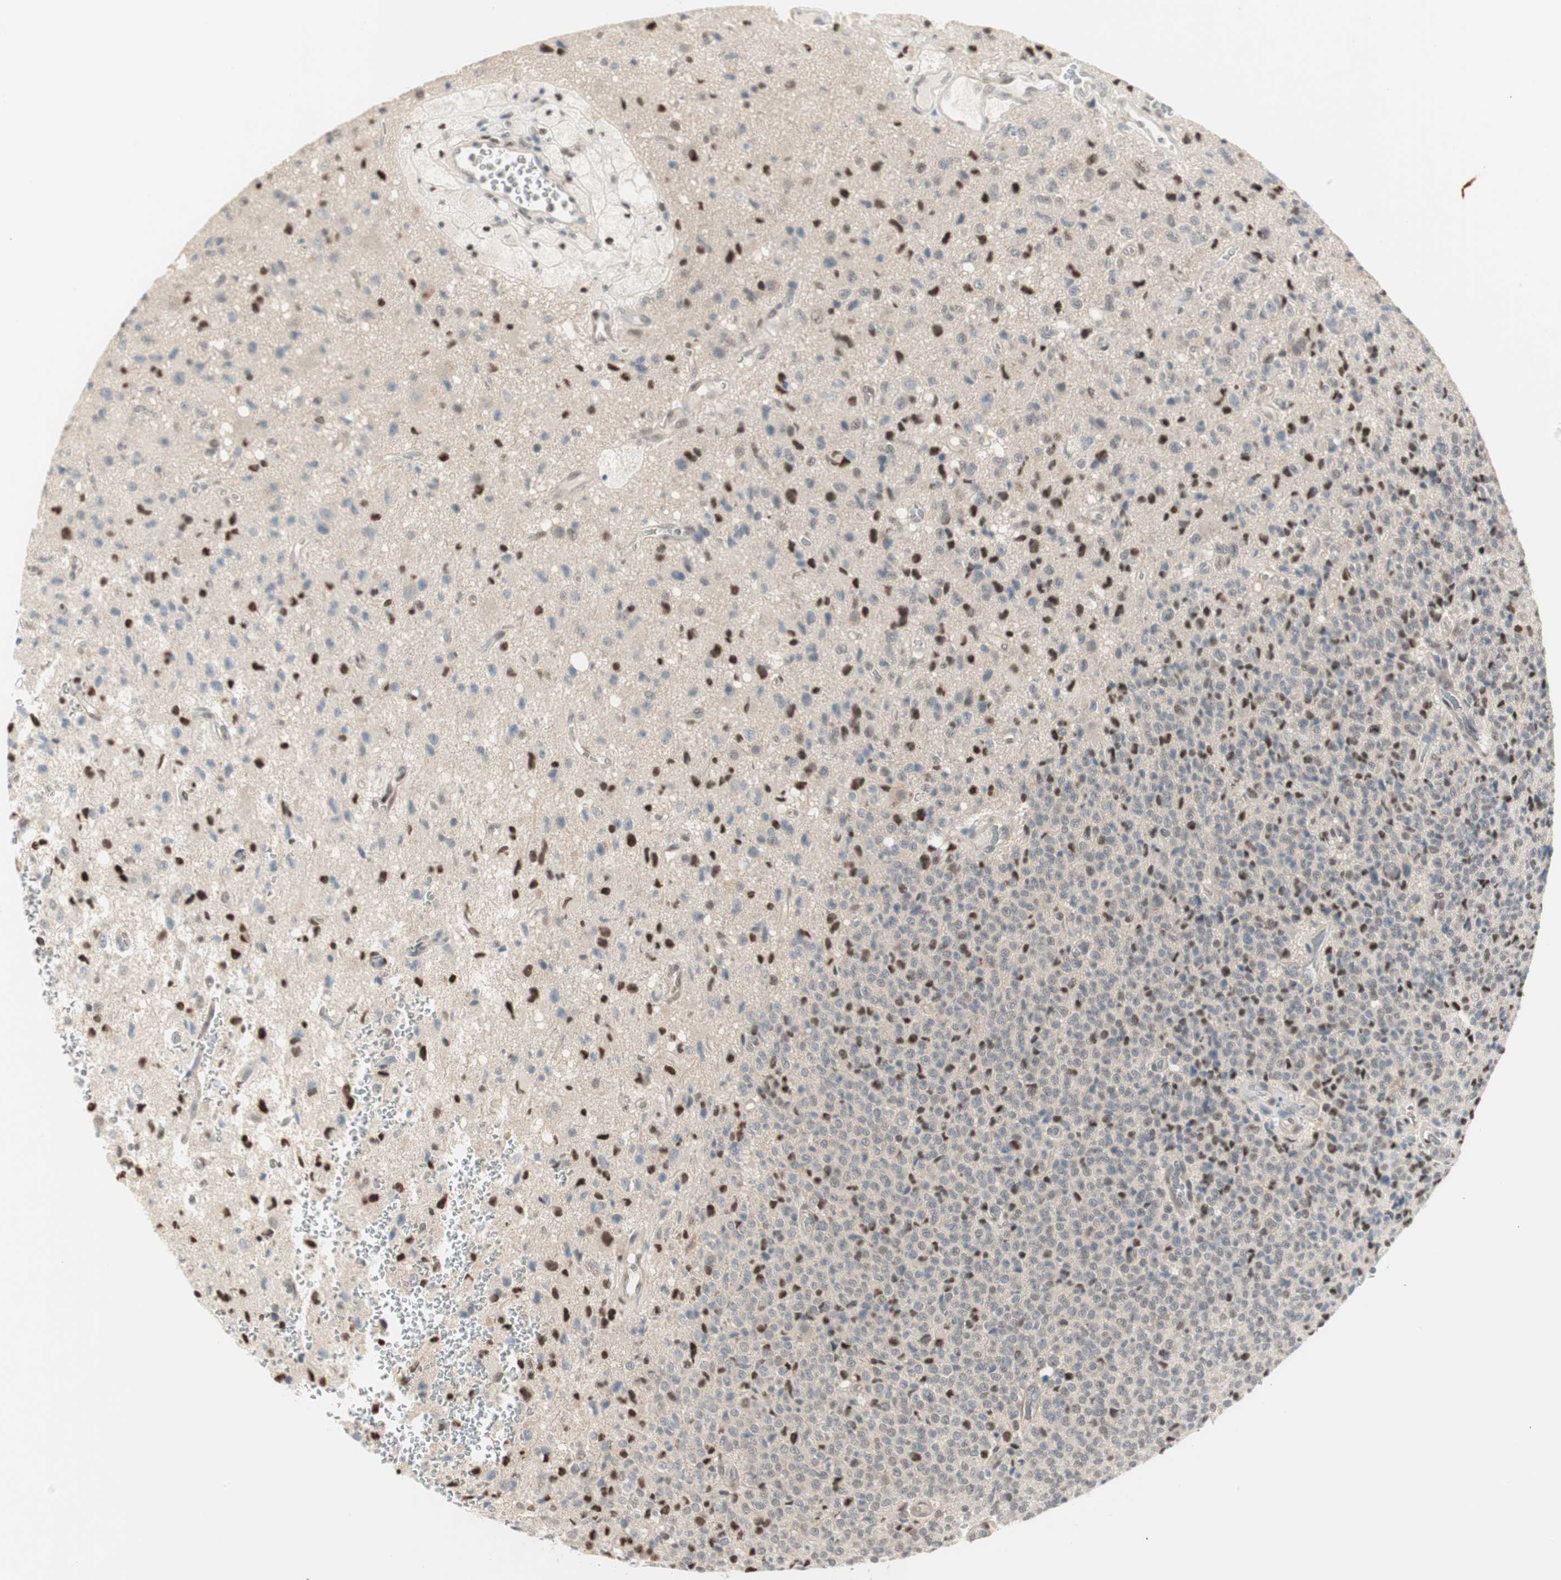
{"staining": {"intensity": "strong", "quantity": "25%-75%", "location": "nuclear"}, "tissue": "glioma", "cell_type": "Tumor cells", "image_type": "cancer", "snomed": [{"axis": "morphology", "description": "Glioma, malignant, High grade"}, {"axis": "topography", "description": "pancreas cauda"}], "caption": "There is high levels of strong nuclear staining in tumor cells of glioma, as demonstrated by immunohistochemical staining (brown color).", "gene": "LONP2", "patient": {"sex": "male", "age": 60}}